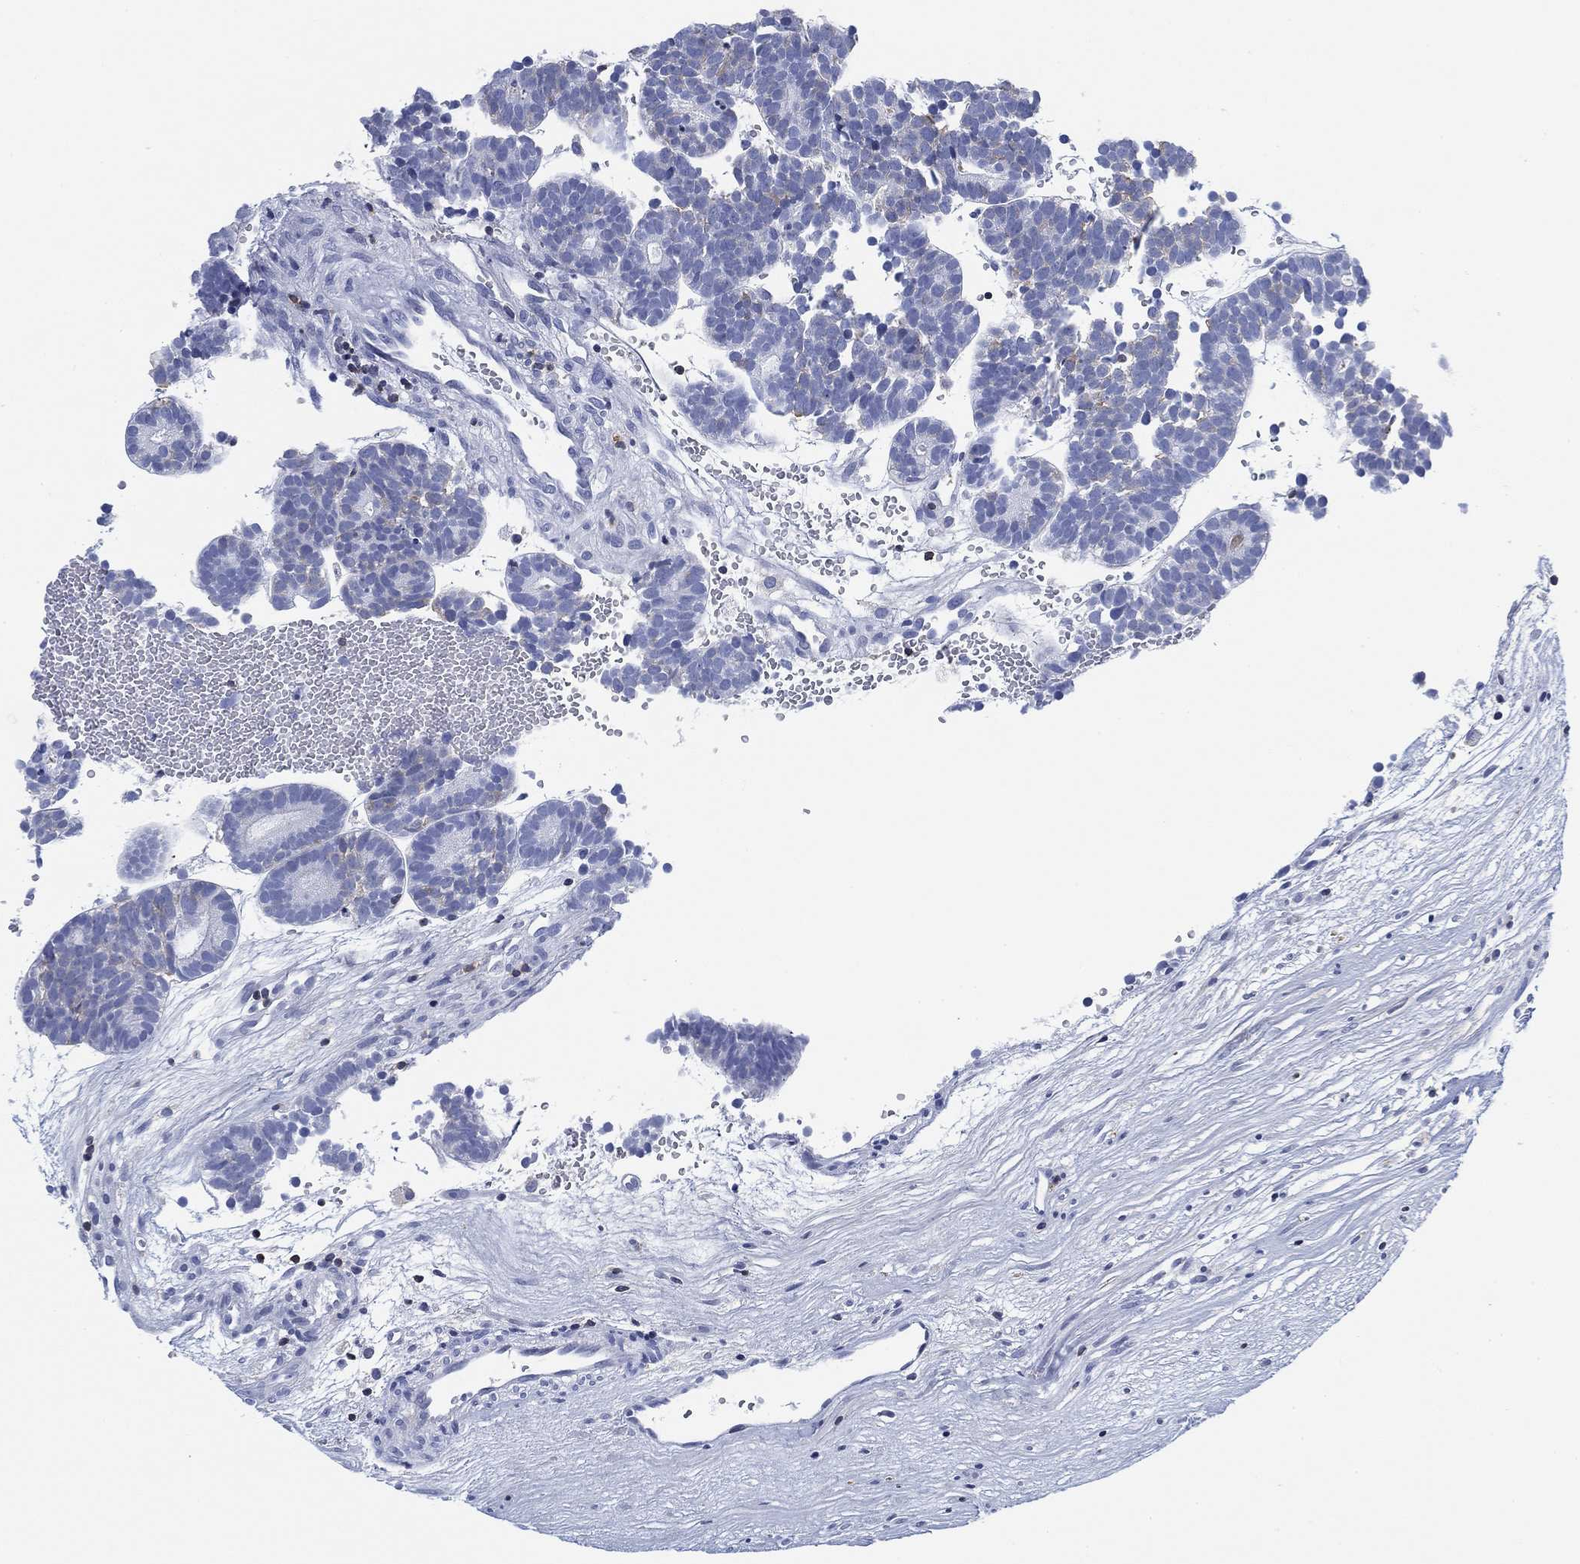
{"staining": {"intensity": "weak", "quantity": "<25%", "location": "cytoplasmic/membranous"}, "tissue": "head and neck cancer", "cell_type": "Tumor cells", "image_type": "cancer", "snomed": [{"axis": "morphology", "description": "Adenocarcinoma, NOS"}, {"axis": "topography", "description": "Head-Neck"}], "caption": "High power microscopy micrograph of an immunohistochemistry (IHC) photomicrograph of head and neck adenocarcinoma, revealing no significant positivity in tumor cells.", "gene": "FYB1", "patient": {"sex": "female", "age": 81}}